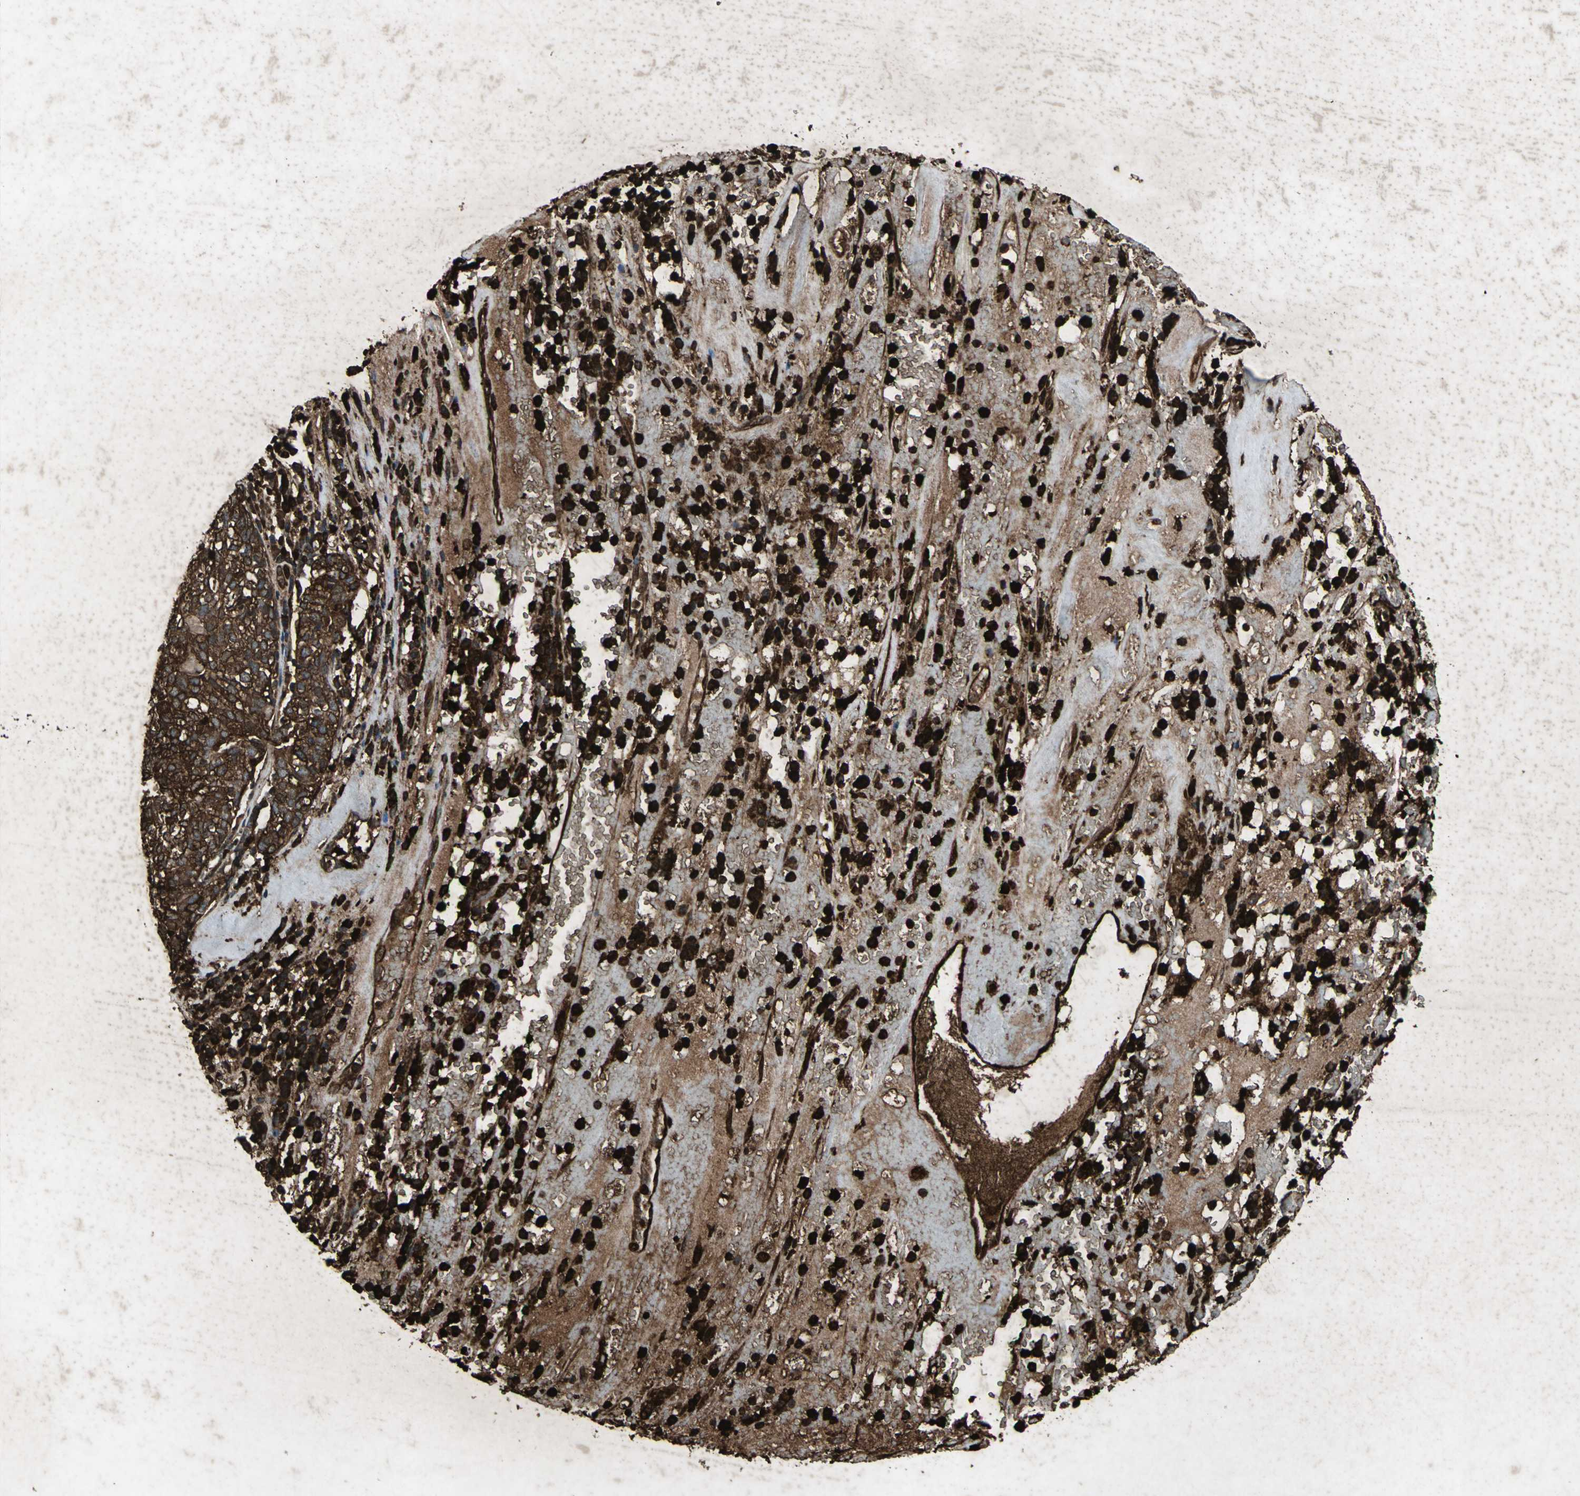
{"staining": {"intensity": "strong", "quantity": ">75%", "location": "cytoplasmic/membranous"}, "tissue": "head and neck cancer", "cell_type": "Tumor cells", "image_type": "cancer", "snomed": [{"axis": "morphology", "description": "Adenocarcinoma, NOS"}, {"axis": "topography", "description": "Salivary gland"}, {"axis": "topography", "description": "Head-Neck"}], "caption": "A high amount of strong cytoplasmic/membranous expression is appreciated in about >75% of tumor cells in adenocarcinoma (head and neck) tissue.", "gene": "SEPTIN4", "patient": {"sex": "female", "age": 65}}